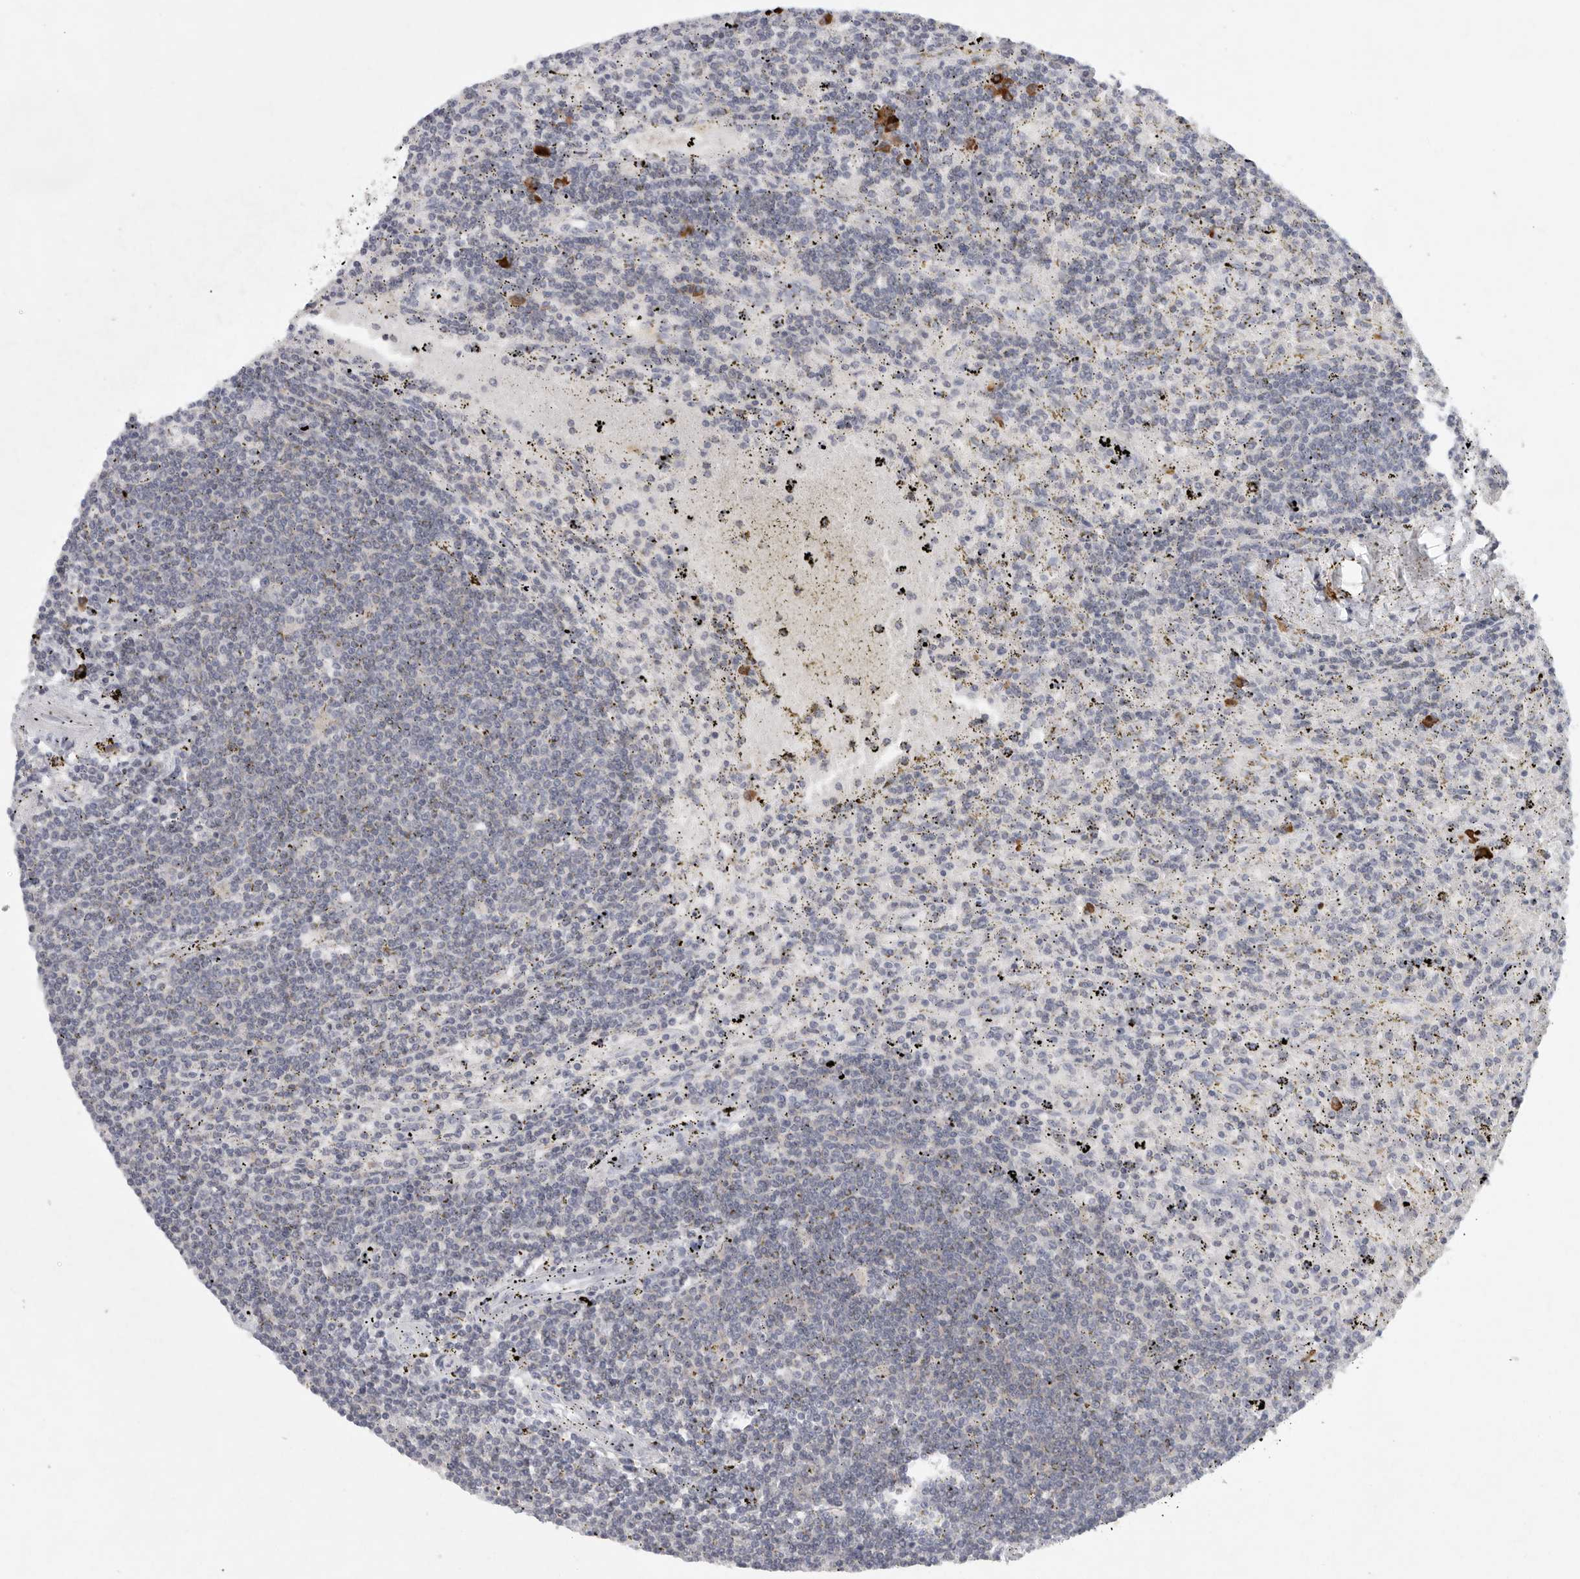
{"staining": {"intensity": "negative", "quantity": "none", "location": "none"}, "tissue": "lymphoma", "cell_type": "Tumor cells", "image_type": "cancer", "snomed": [{"axis": "morphology", "description": "Malignant lymphoma, non-Hodgkin's type, Low grade"}, {"axis": "topography", "description": "Spleen"}], "caption": "This is an immunohistochemistry (IHC) image of human lymphoma. There is no expression in tumor cells.", "gene": "TMEM69", "patient": {"sex": "male", "age": 76}}